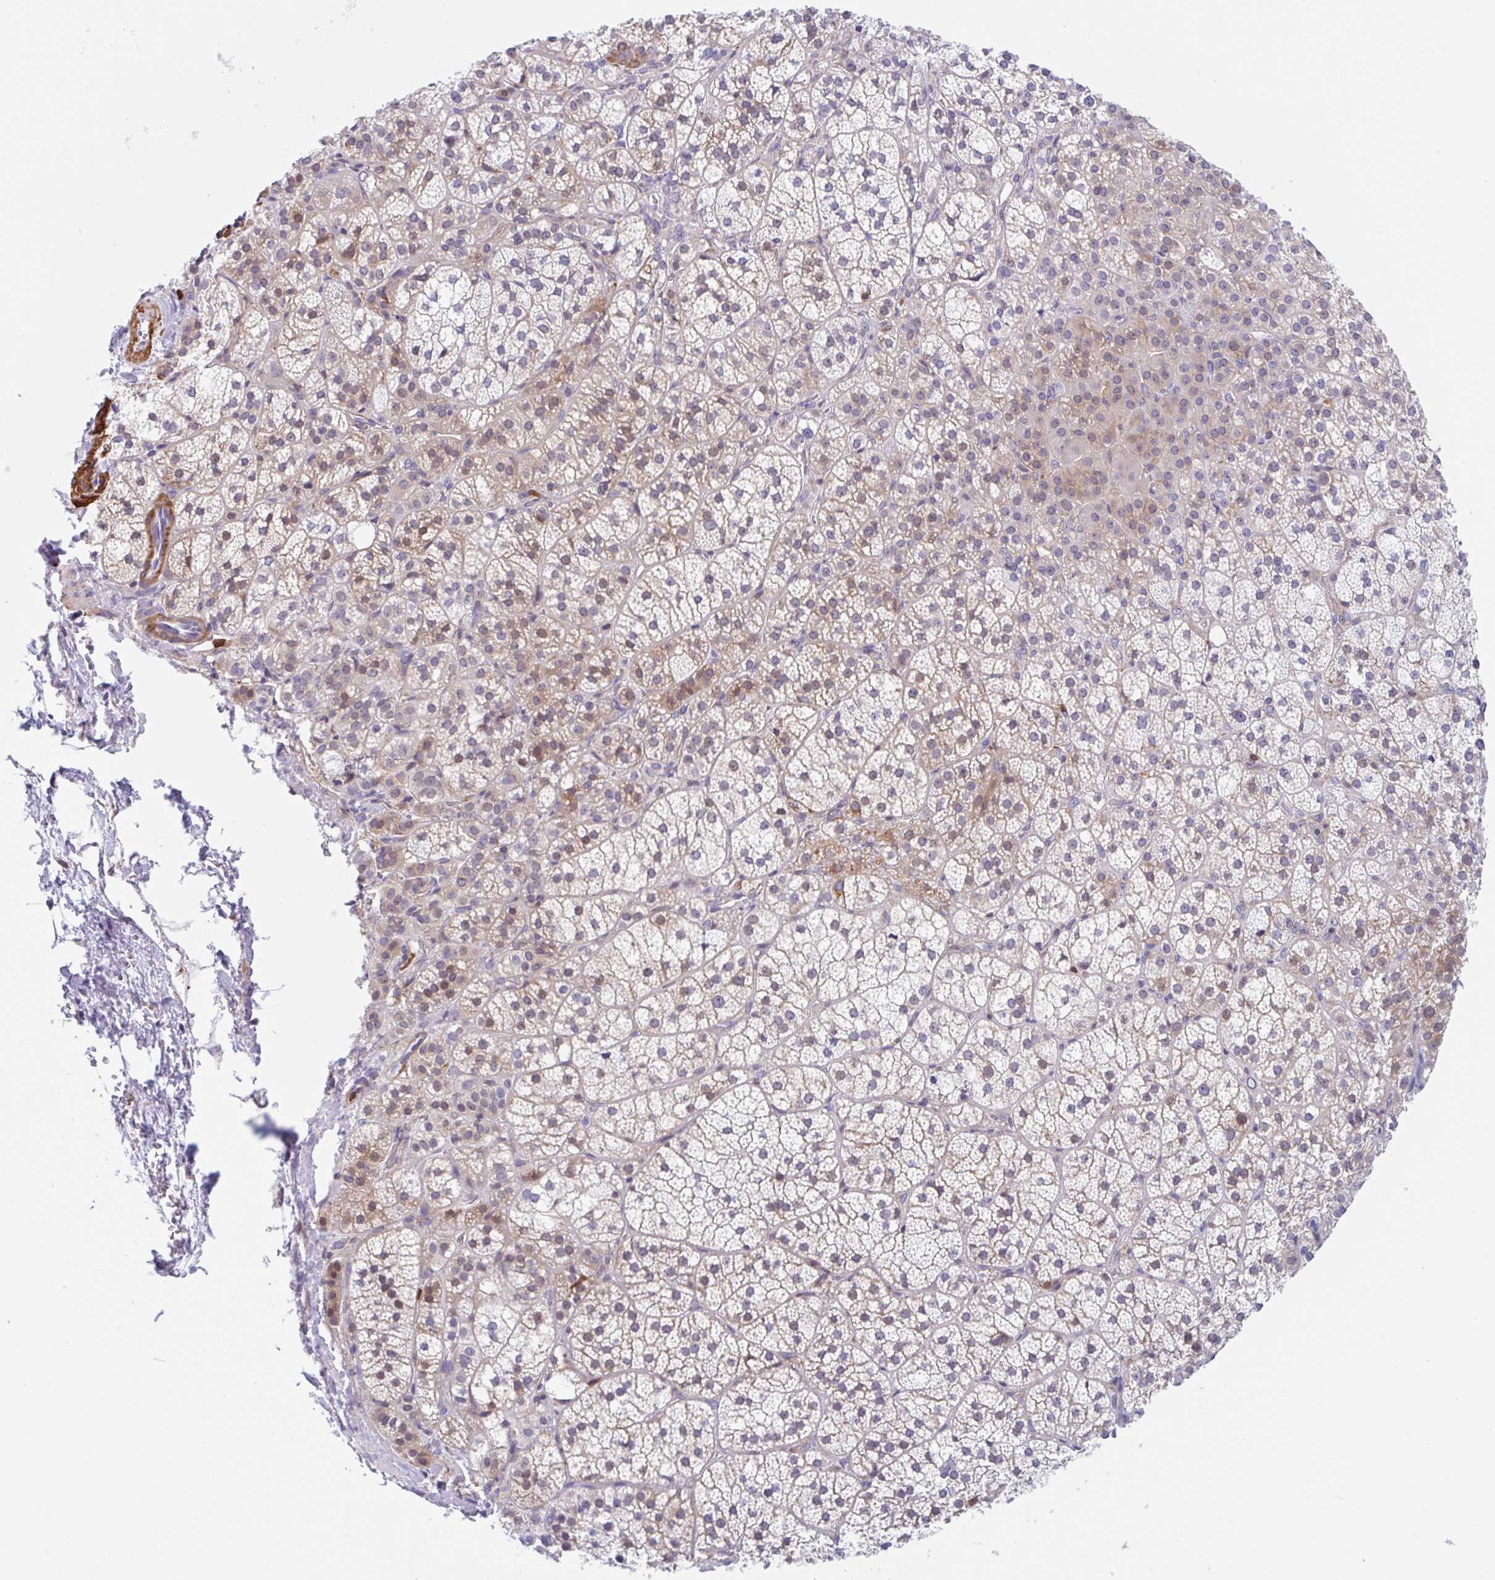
{"staining": {"intensity": "weak", "quantity": "25%-75%", "location": "cytoplasmic/membranous"}, "tissue": "adrenal gland", "cell_type": "Glandular cells", "image_type": "normal", "snomed": [{"axis": "morphology", "description": "Normal tissue, NOS"}, {"axis": "topography", "description": "Adrenal gland"}], "caption": "Immunohistochemical staining of benign human adrenal gland reveals 25%-75% levels of weak cytoplasmic/membranous protein expression in about 25%-75% of glandular cells. (DAB IHC, brown staining for protein, blue staining for nuclei).", "gene": "EFHD1", "patient": {"sex": "female", "age": 60}}